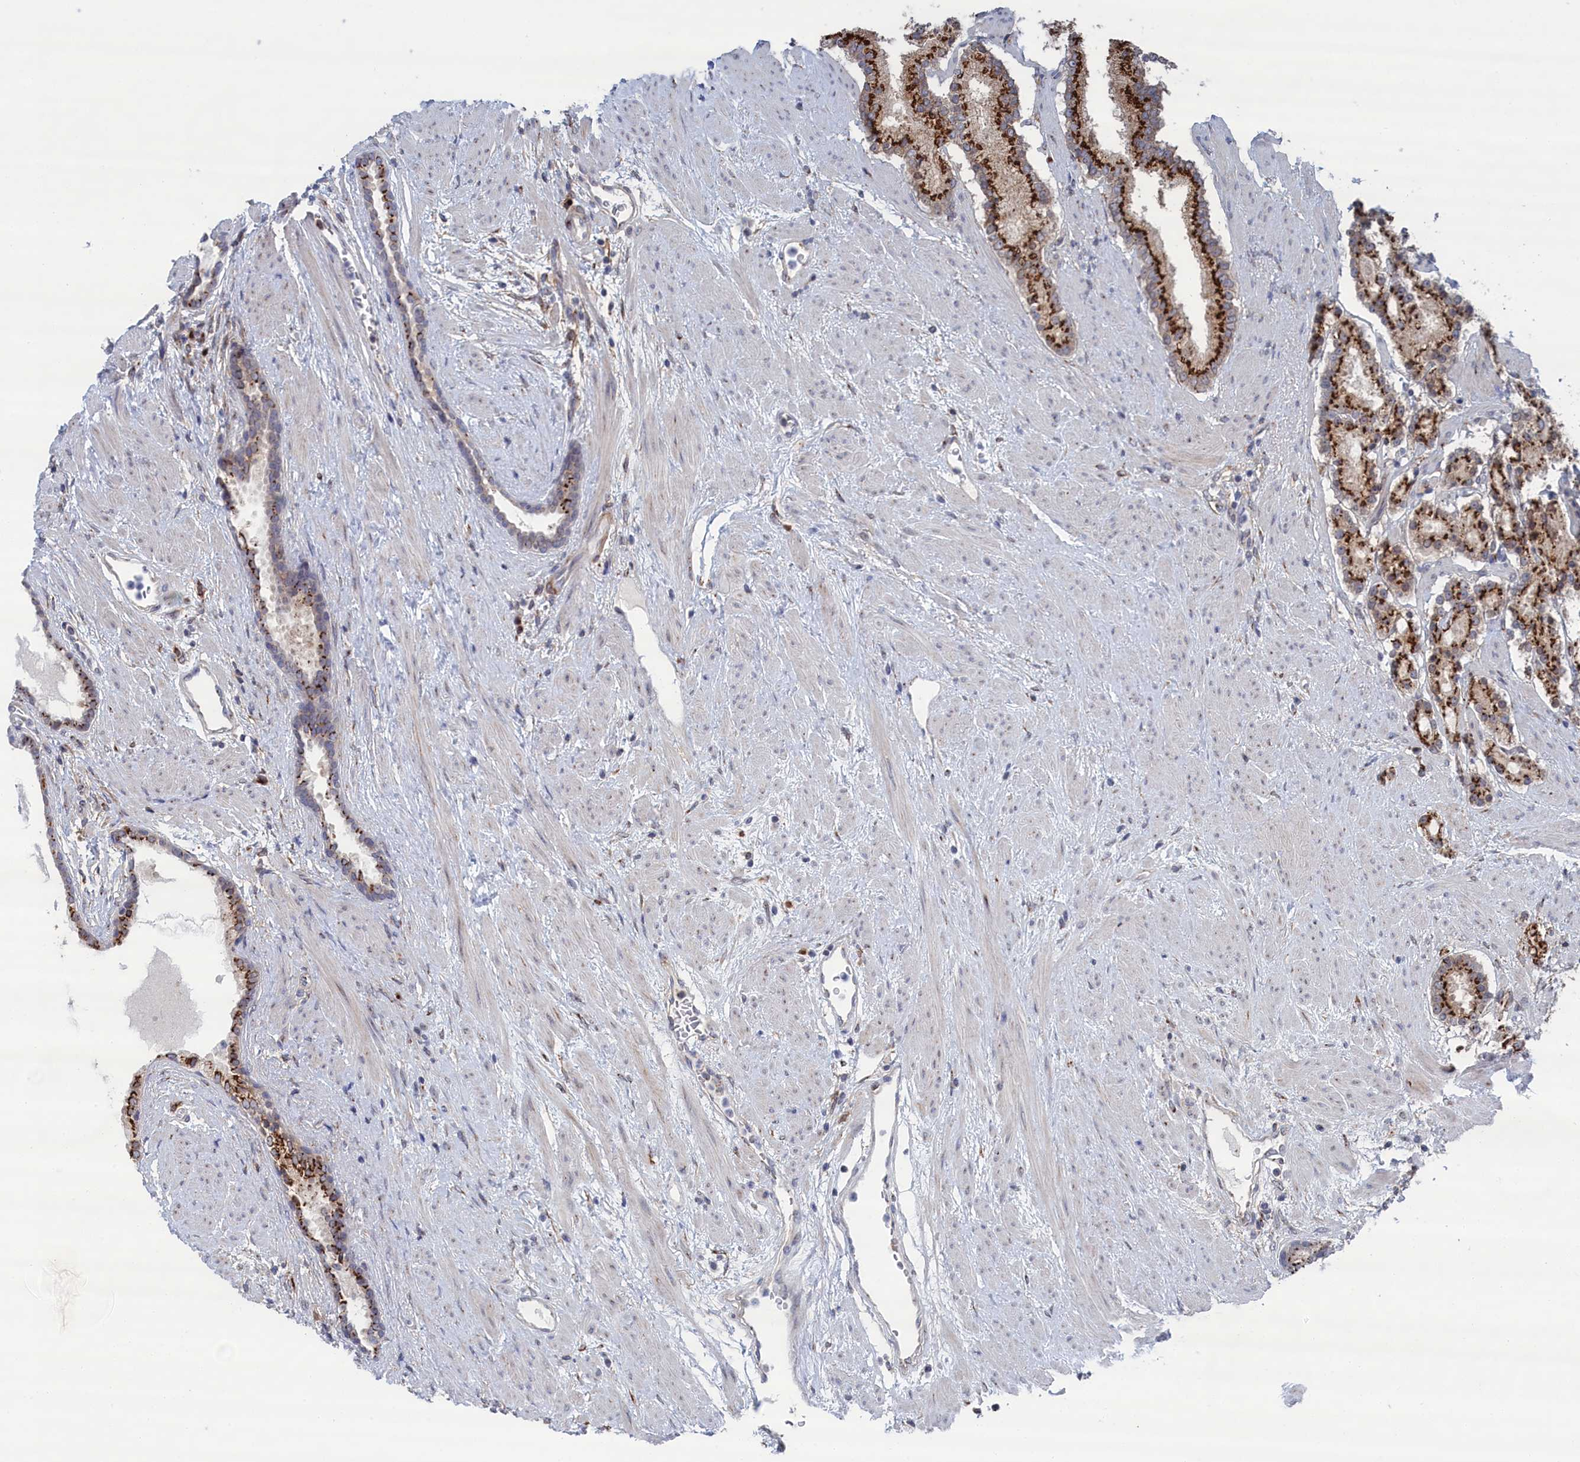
{"staining": {"intensity": "strong", "quantity": ">75%", "location": "cytoplasmic/membranous"}, "tissue": "prostate cancer", "cell_type": "Tumor cells", "image_type": "cancer", "snomed": [{"axis": "morphology", "description": "Adenocarcinoma, Low grade"}, {"axis": "topography", "description": "Prostate"}], "caption": "Protein expression analysis of adenocarcinoma (low-grade) (prostate) demonstrates strong cytoplasmic/membranous positivity in approximately >75% of tumor cells.", "gene": "IRX1", "patient": {"sex": "male", "age": 59}}